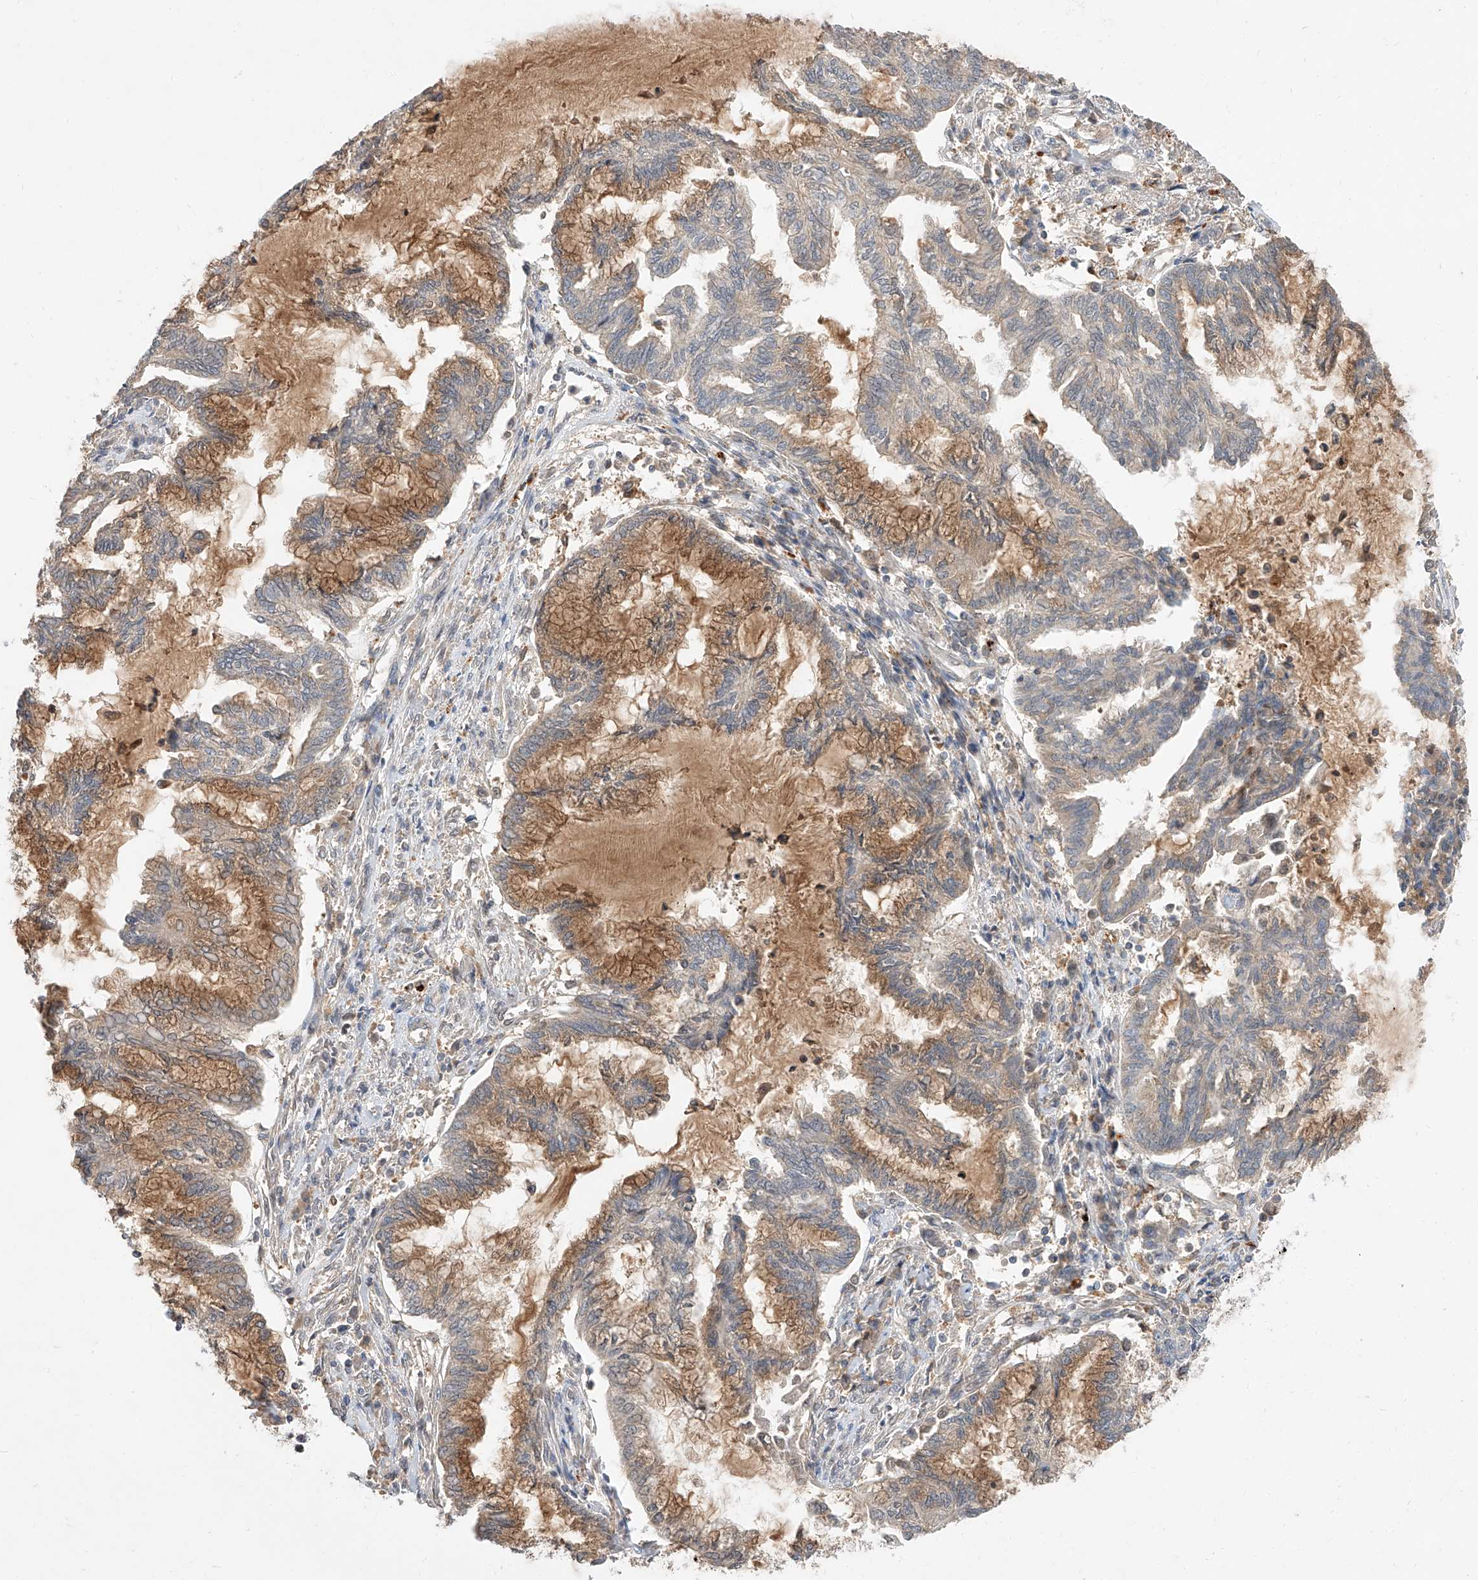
{"staining": {"intensity": "moderate", "quantity": "25%-75%", "location": "cytoplasmic/membranous"}, "tissue": "endometrial cancer", "cell_type": "Tumor cells", "image_type": "cancer", "snomed": [{"axis": "morphology", "description": "Adenocarcinoma, NOS"}, {"axis": "topography", "description": "Endometrium"}], "caption": "The micrograph exhibits immunohistochemical staining of adenocarcinoma (endometrial). There is moderate cytoplasmic/membranous staining is appreciated in approximately 25%-75% of tumor cells.", "gene": "DIRAS3", "patient": {"sex": "female", "age": 86}}